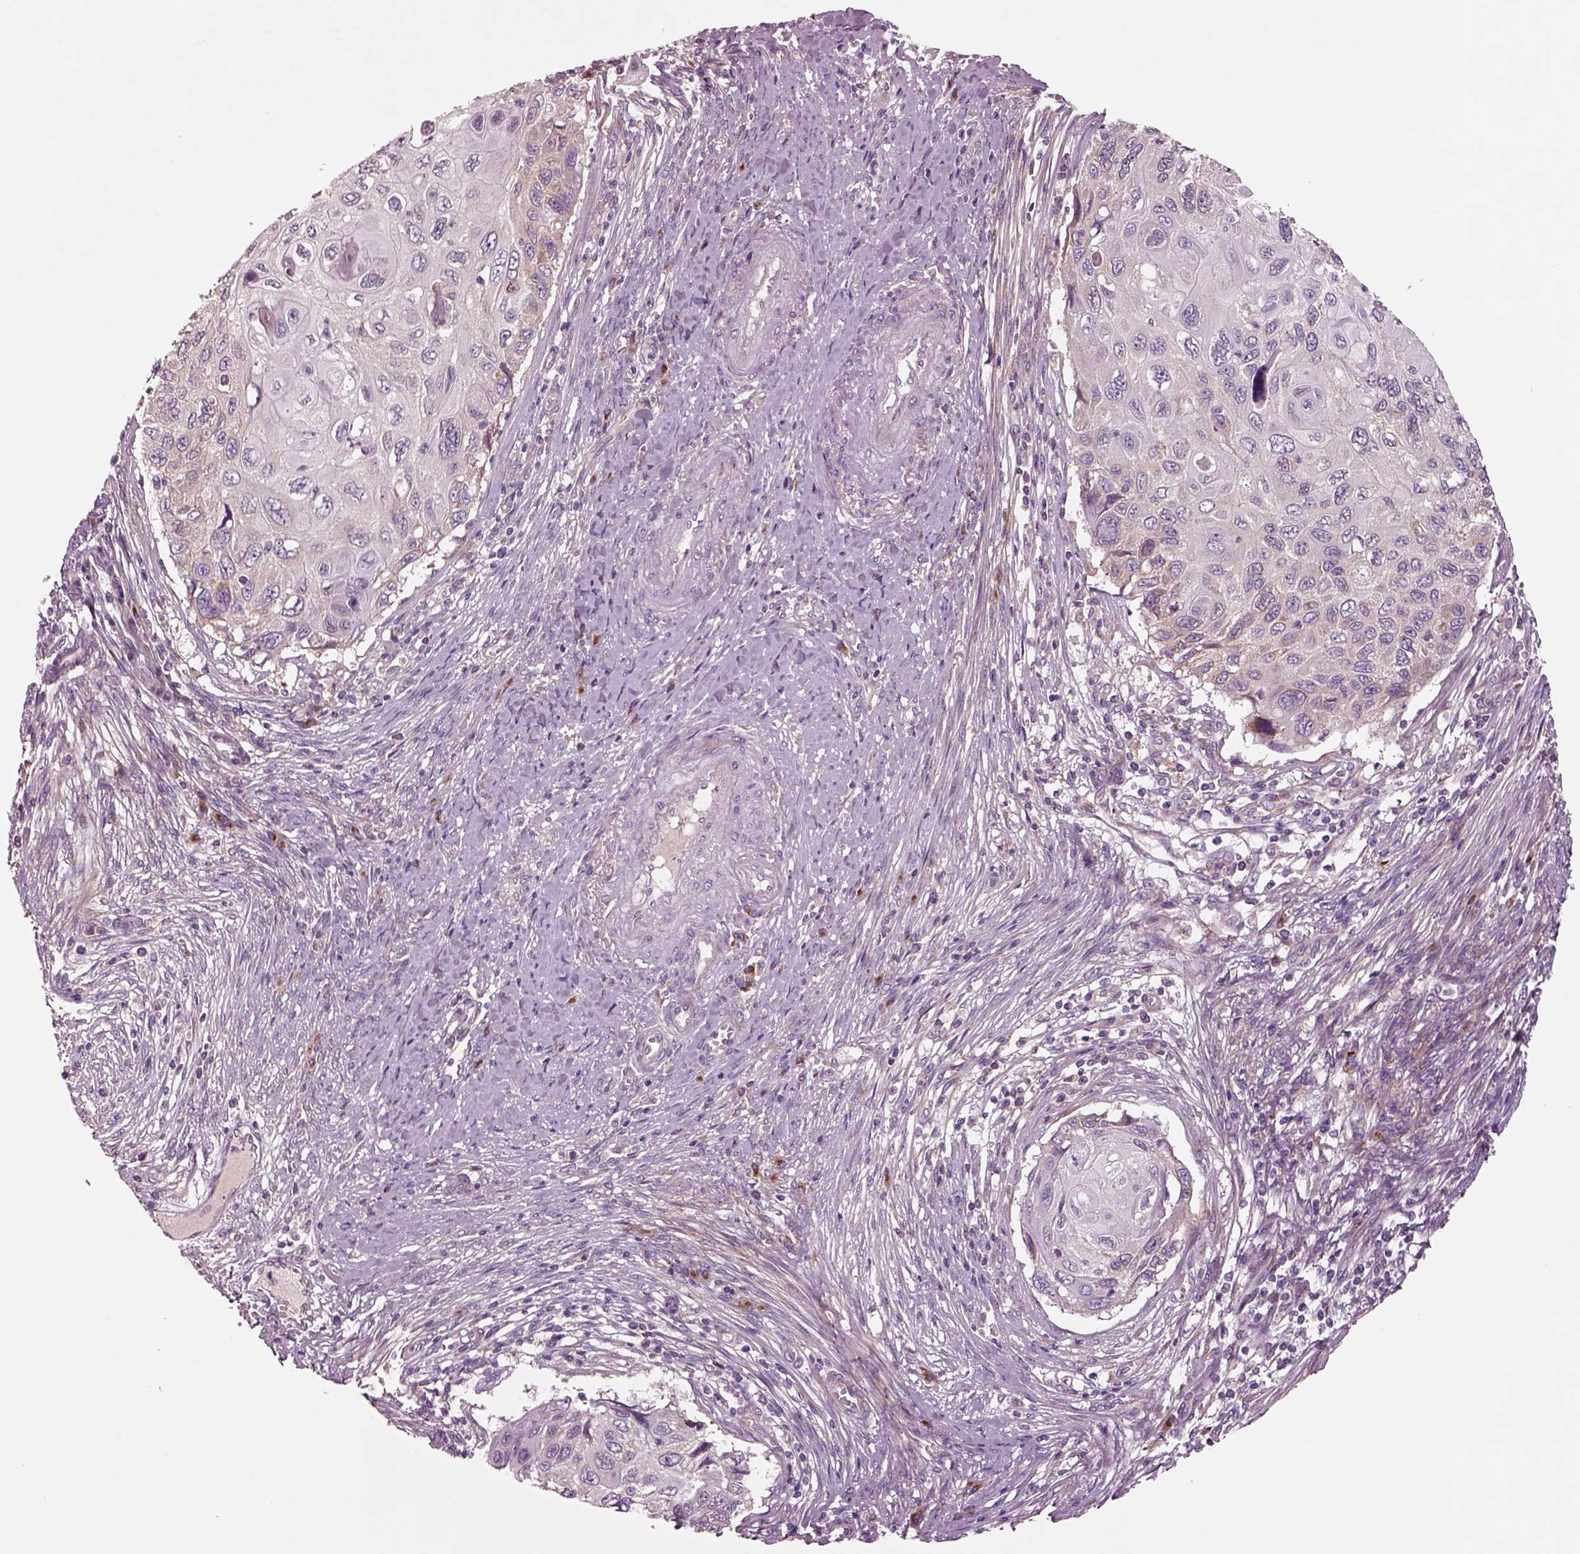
{"staining": {"intensity": "negative", "quantity": "none", "location": "none"}, "tissue": "cervical cancer", "cell_type": "Tumor cells", "image_type": "cancer", "snomed": [{"axis": "morphology", "description": "Squamous cell carcinoma, NOS"}, {"axis": "topography", "description": "Cervix"}], "caption": "Immunohistochemical staining of human cervical squamous cell carcinoma displays no significant staining in tumor cells. (Stains: DAB (3,3'-diaminobenzidine) immunohistochemistry with hematoxylin counter stain, Microscopy: brightfield microscopy at high magnification).", "gene": "SEC23A", "patient": {"sex": "female", "age": 70}}